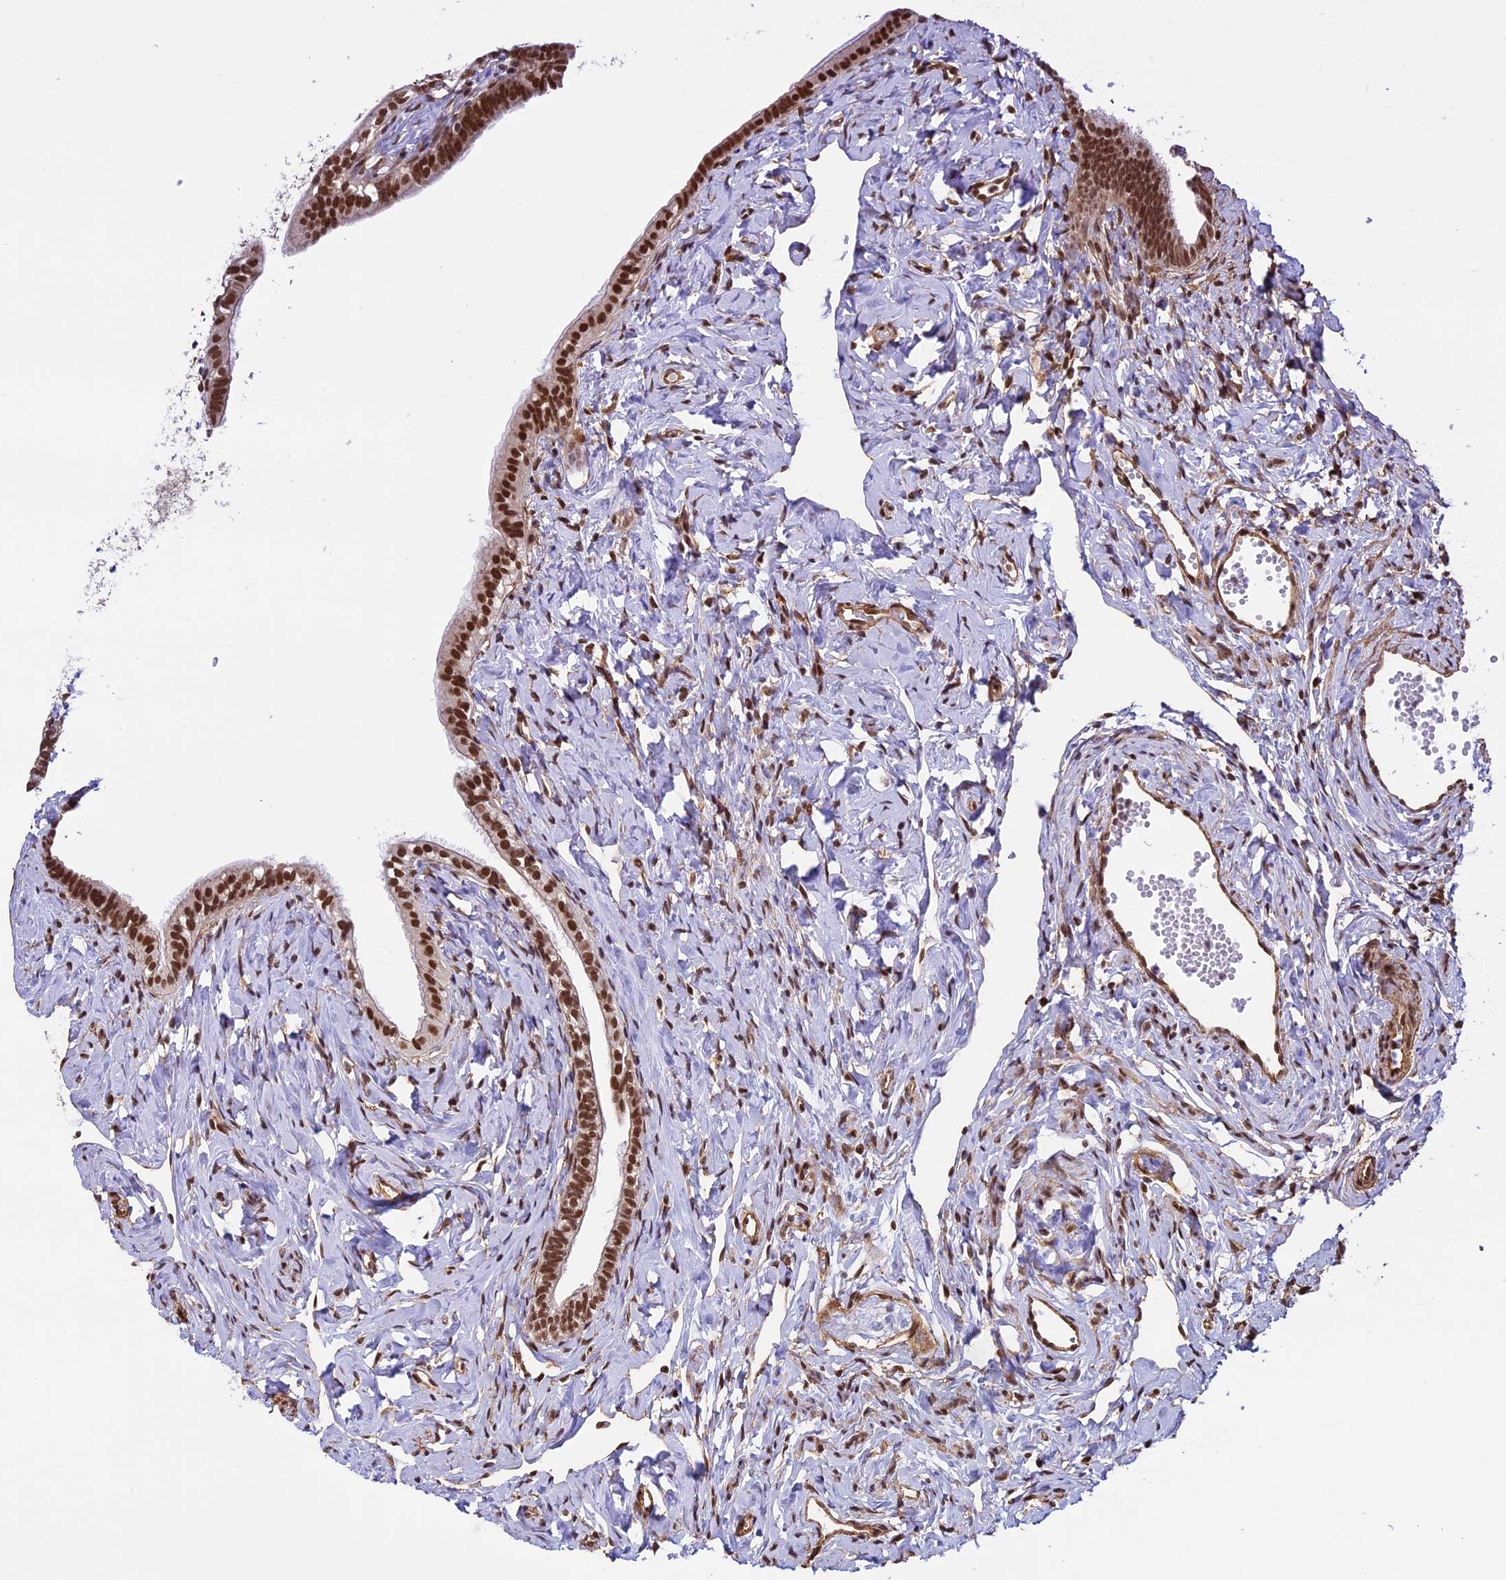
{"staining": {"intensity": "strong", "quantity": ">75%", "location": "nuclear"}, "tissue": "fallopian tube", "cell_type": "Glandular cells", "image_type": "normal", "snomed": [{"axis": "morphology", "description": "Normal tissue, NOS"}, {"axis": "topography", "description": "Fallopian tube"}], "caption": "Protein analysis of unremarkable fallopian tube displays strong nuclear staining in approximately >75% of glandular cells. (IHC, brightfield microscopy, high magnification).", "gene": "MPHOSPH8", "patient": {"sex": "female", "age": 66}}